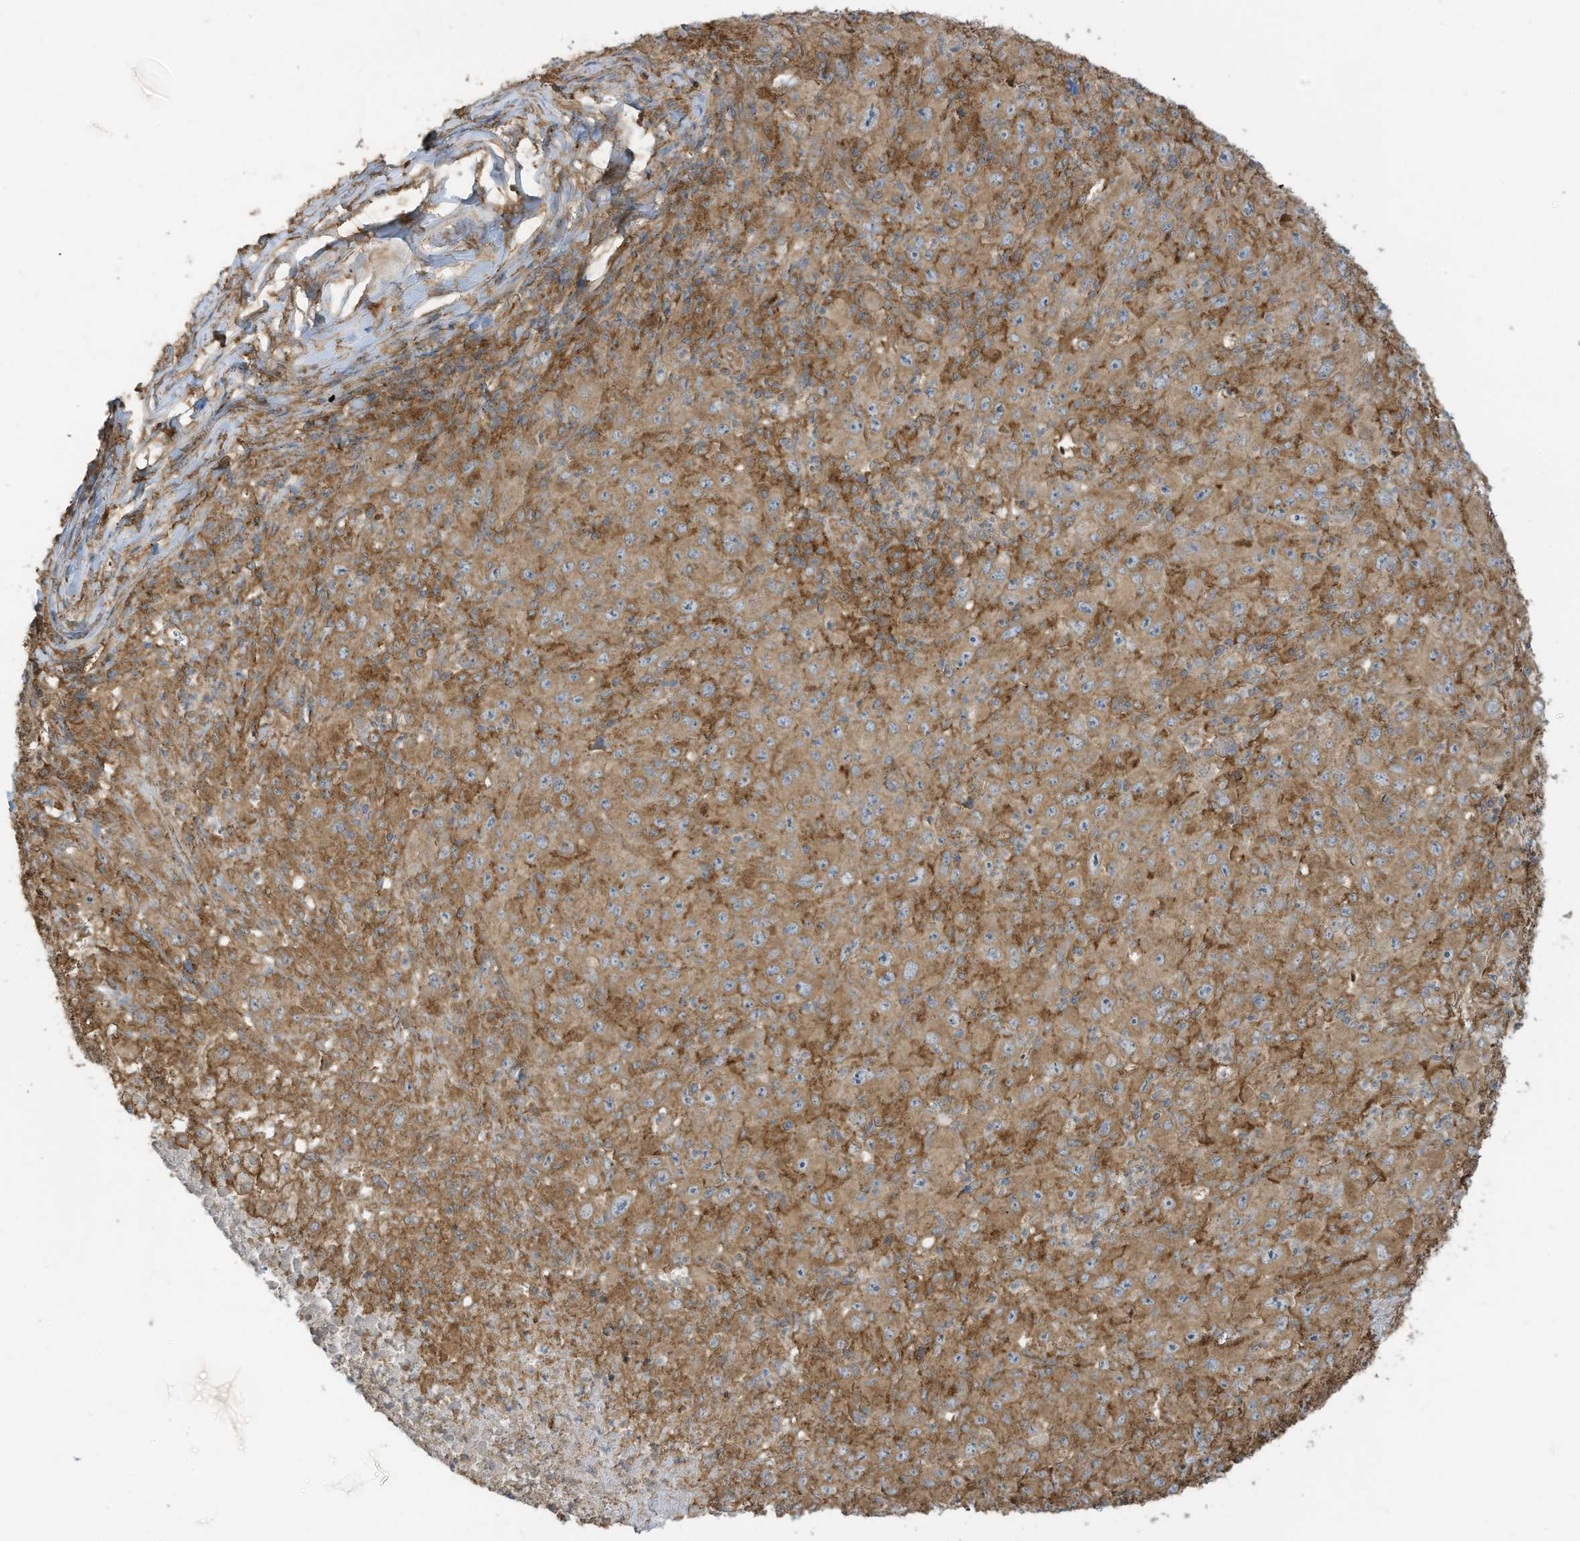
{"staining": {"intensity": "moderate", "quantity": ">75%", "location": "cytoplasmic/membranous"}, "tissue": "melanoma", "cell_type": "Tumor cells", "image_type": "cancer", "snomed": [{"axis": "morphology", "description": "Malignant melanoma, Metastatic site"}, {"axis": "topography", "description": "Skin"}], "caption": "Immunohistochemistry staining of malignant melanoma (metastatic site), which demonstrates medium levels of moderate cytoplasmic/membranous positivity in about >75% of tumor cells indicating moderate cytoplasmic/membranous protein positivity. The staining was performed using DAB (3,3'-diaminobenzidine) (brown) for protein detection and nuclei were counterstained in hematoxylin (blue).", "gene": "CGAS", "patient": {"sex": "female", "age": 56}}